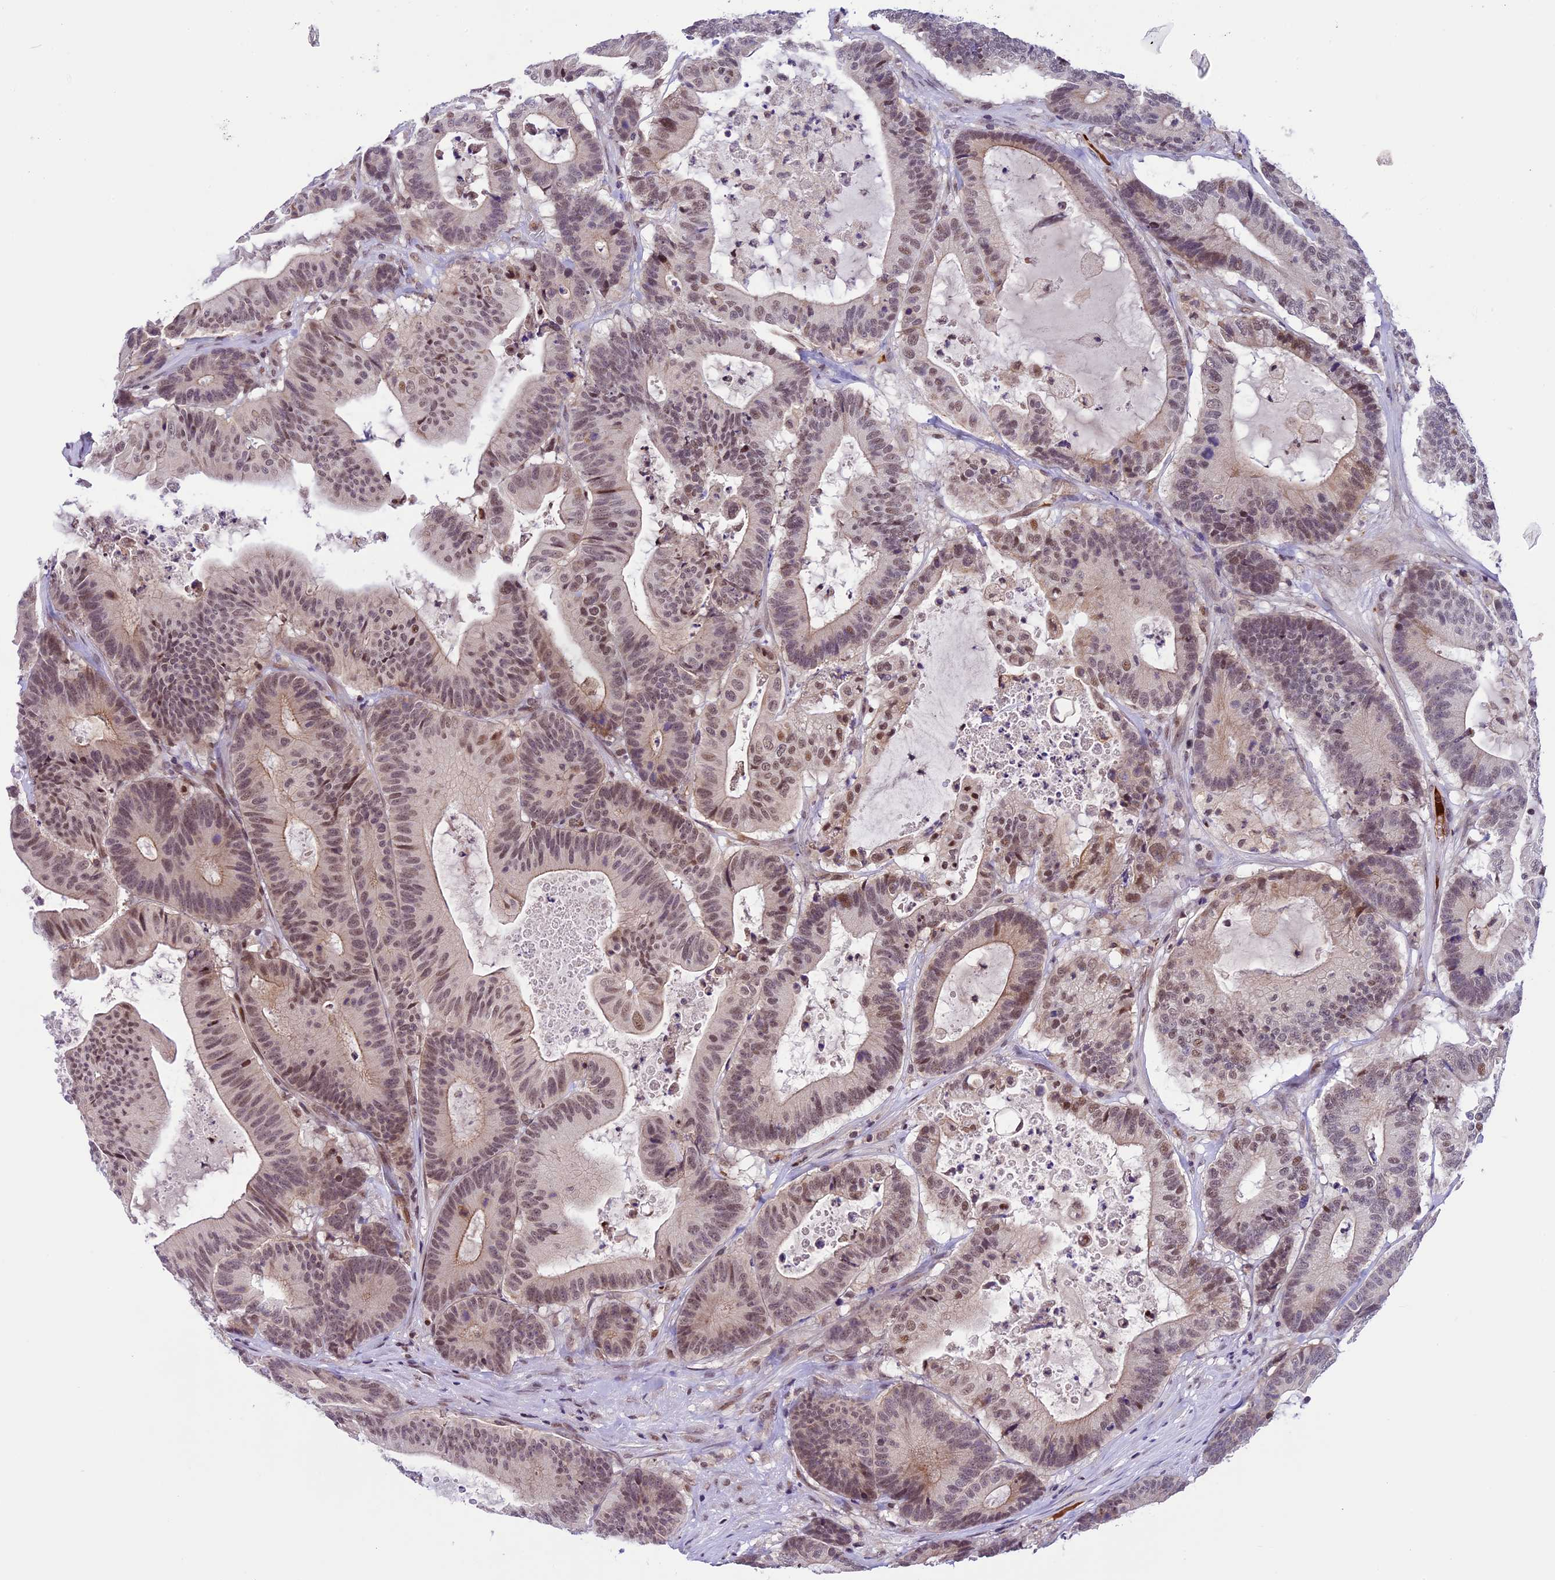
{"staining": {"intensity": "moderate", "quantity": "25%-75%", "location": "nuclear"}, "tissue": "colorectal cancer", "cell_type": "Tumor cells", "image_type": "cancer", "snomed": [{"axis": "morphology", "description": "Adenocarcinoma, NOS"}, {"axis": "topography", "description": "Colon"}], "caption": "Colorectal cancer was stained to show a protein in brown. There is medium levels of moderate nuclear expression in about 25%-75% of tumor cells.", "gene": "SHKBP1", "patient": {"sex": "female", "age": 84}}